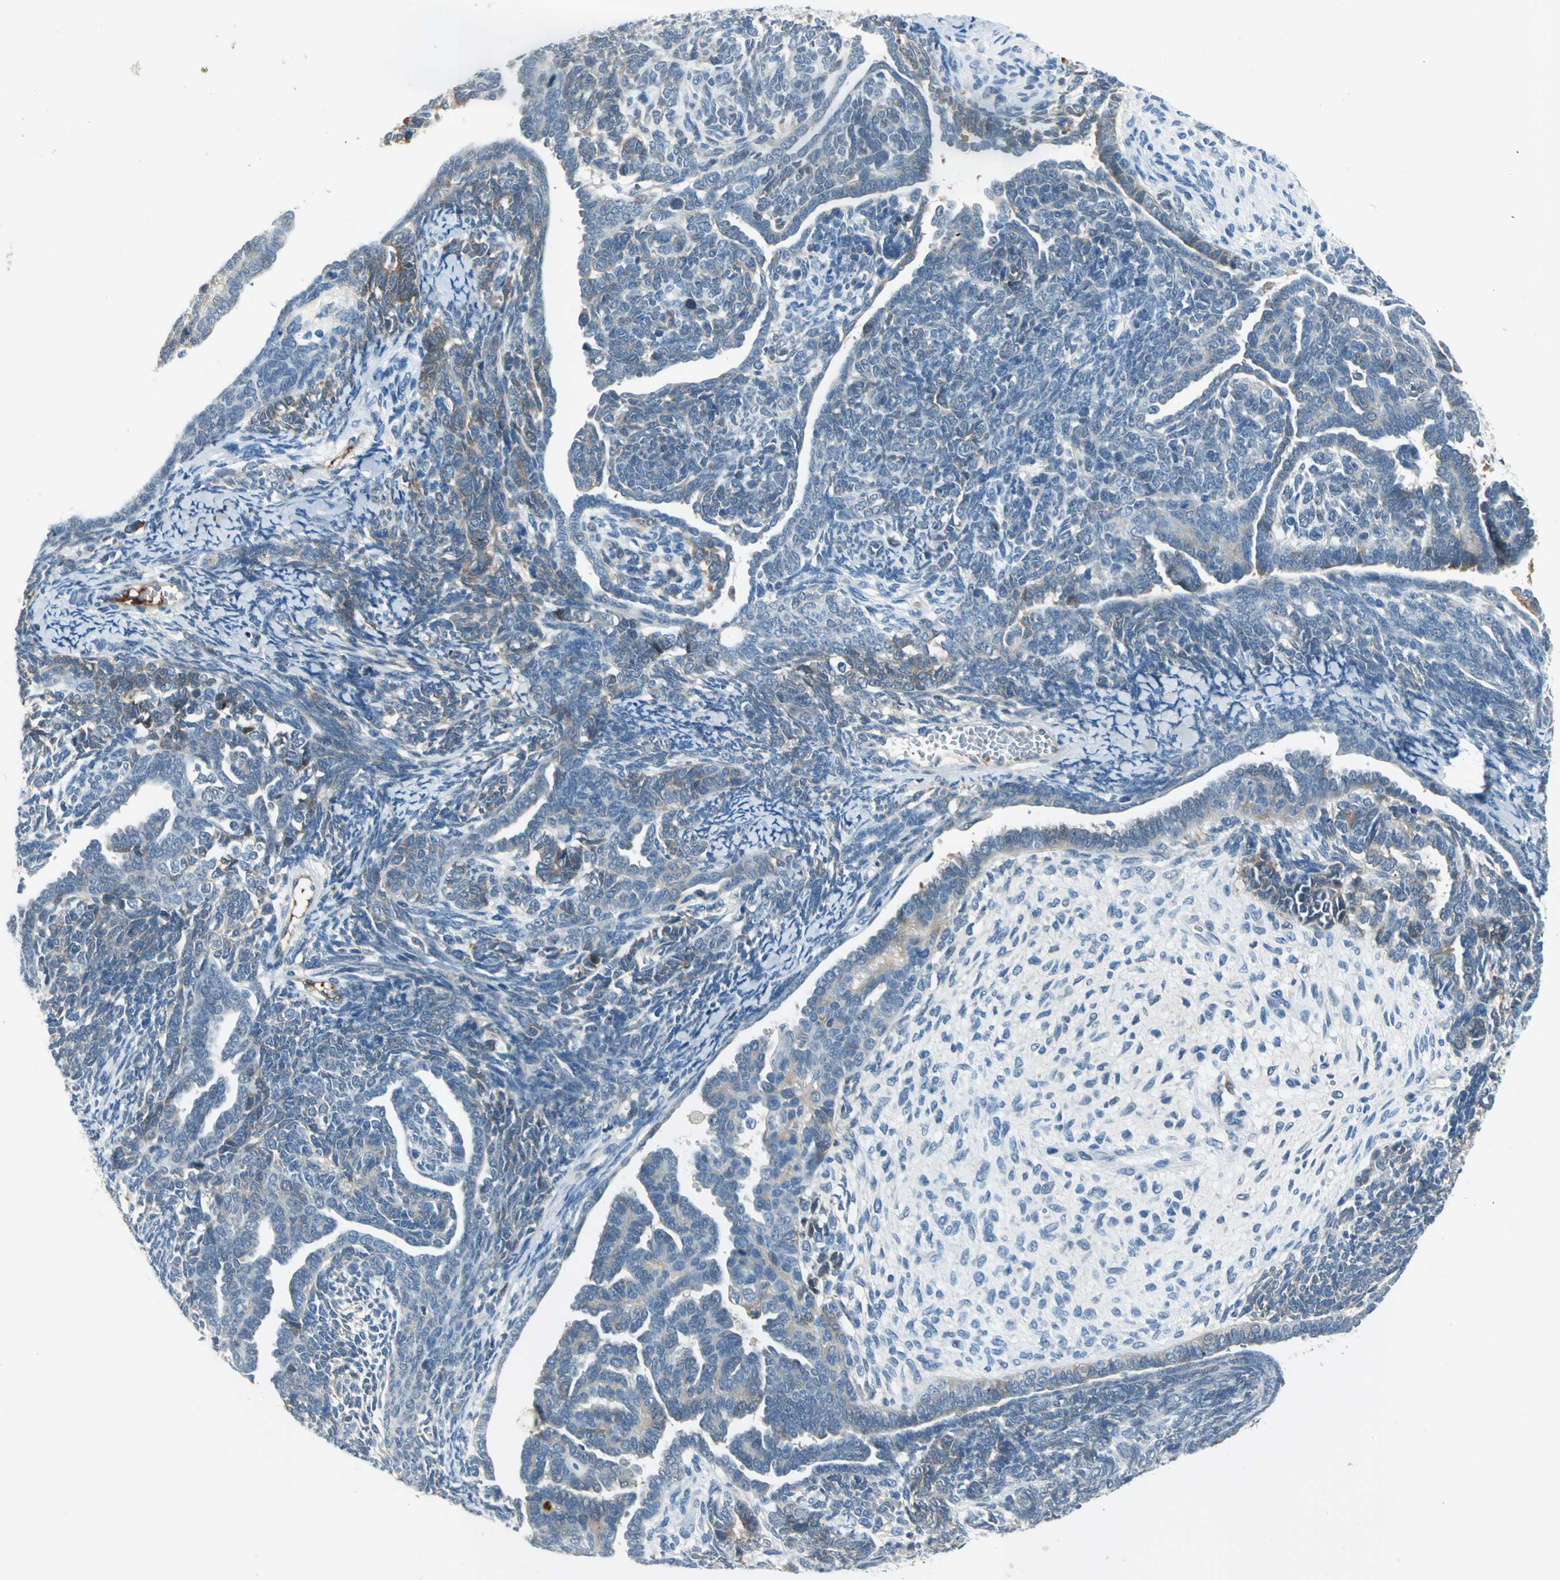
{"staining": {"intensity": "moderate", "quantity": "<25%", "location": "cytoplasmic/membranous"}, "tissue": "endometrial cancer", "cell_type": "Tumor cells", "image_type": "cancer", "snomed": [{"axis": "morphology", "description": "Neoplasm, malignant, NOS"}, {"axis": "topography", "description": "Endometrium"}], "caption": "This is a photomicrograph of immunohistochemistry (IHC) staining of endometrial cancer, which shows moderate positivity in the cytoplasmic/membranous of tumor cells.", "gene": "ZIC1", "patient": {"sex": "female", "age": 74}}